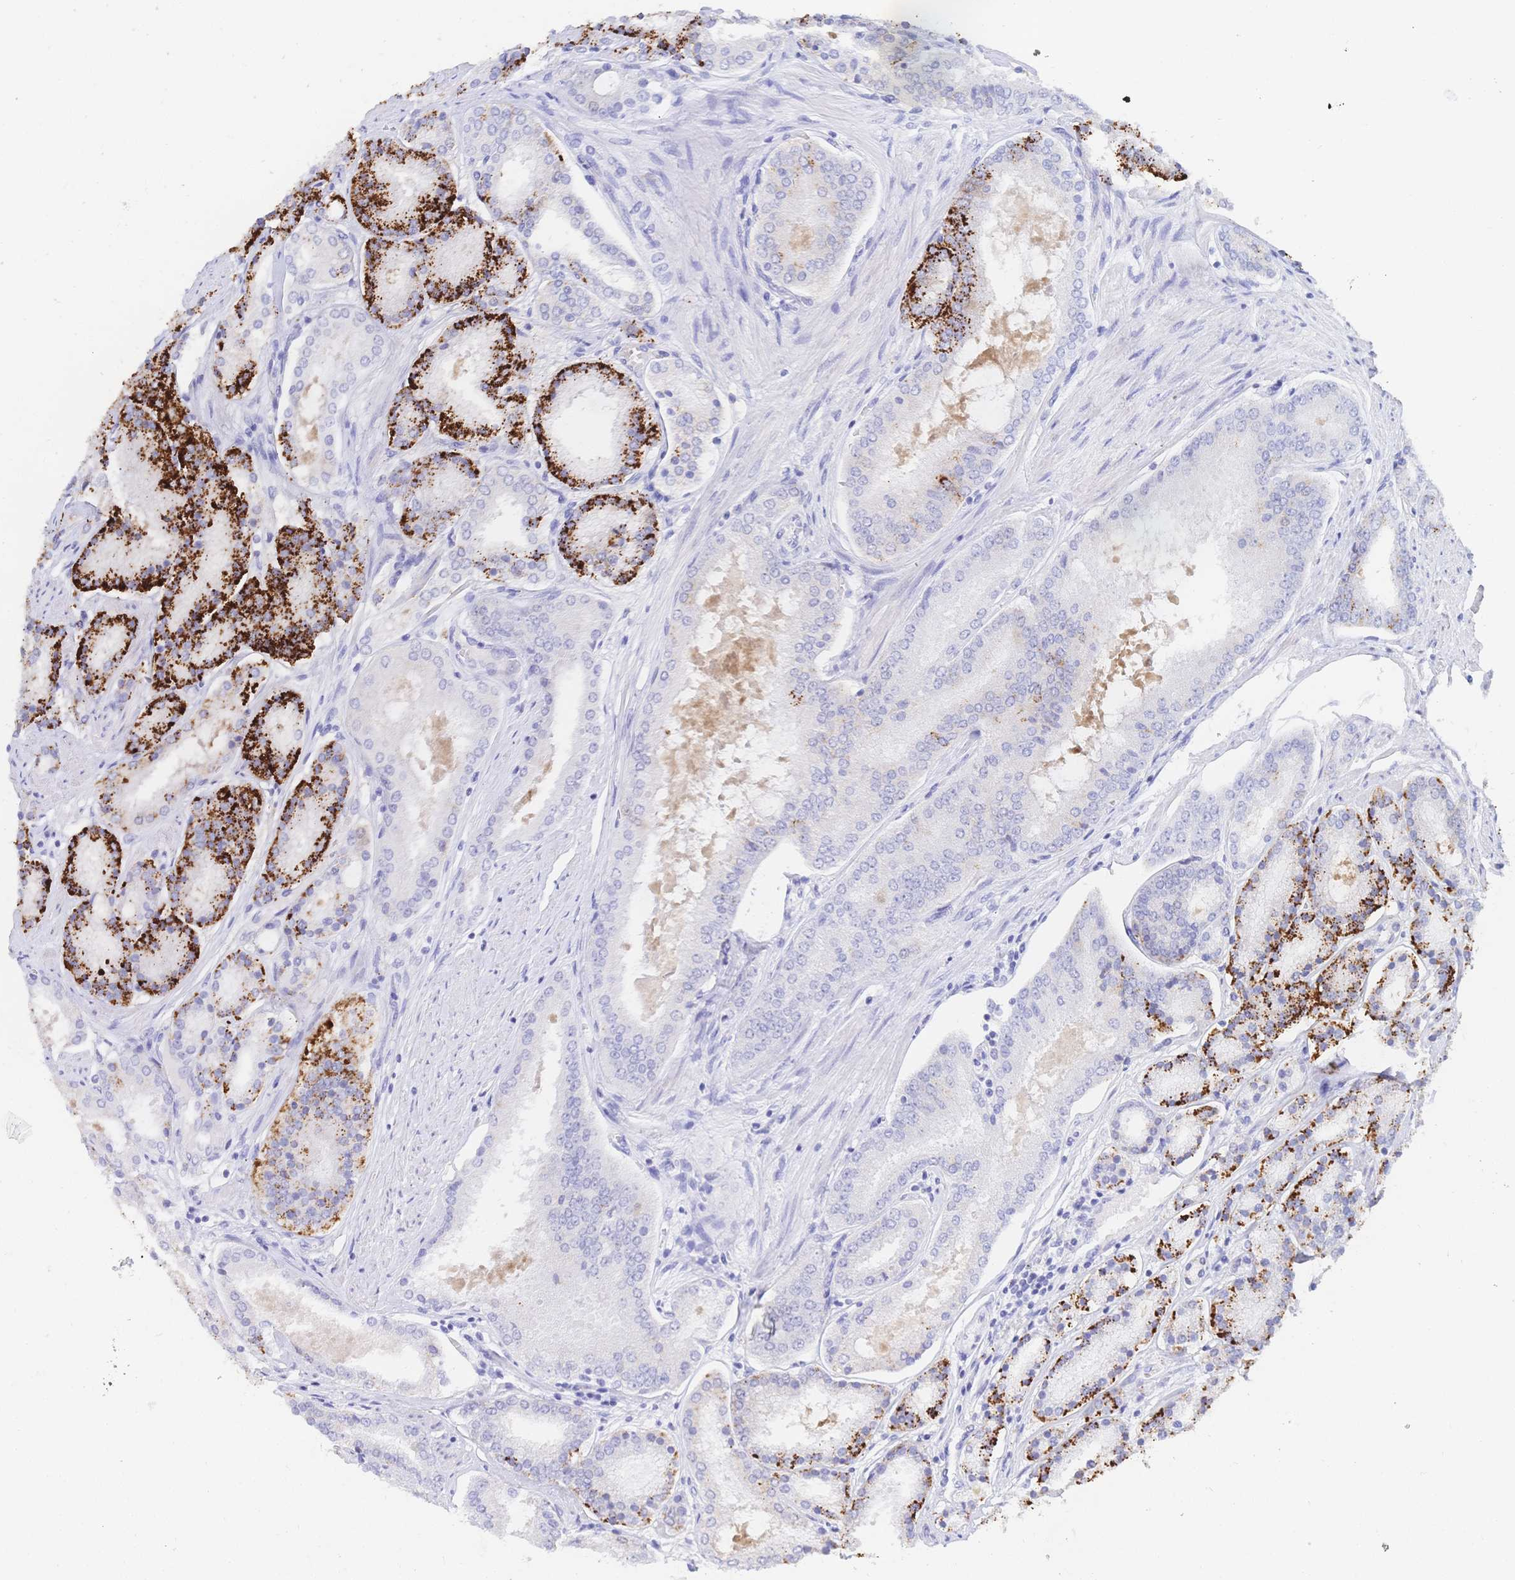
{"staining": {"intensity": "strong", "quantity": "<25%", "location": "cytoplasmic/membranous"}, "tissue": "prostate cancer", "cell_type": "Tumor cells", "image_type": "cancer", "snomed": [{"axis": "morphology", "description": "Adenocarcinoma, High grade"}, {"axis": "topography", "description": "Prostate"}], "caption": "Protein analysis of prostate high-grade adenocarcinoma tissue exhibits strong cytoplasmic/membranous staining in approximately <25% of tumor cells. Nuclei are stained in blue.", "gene": "RRM1", "patient": {"sex": "male", "age": 63}}